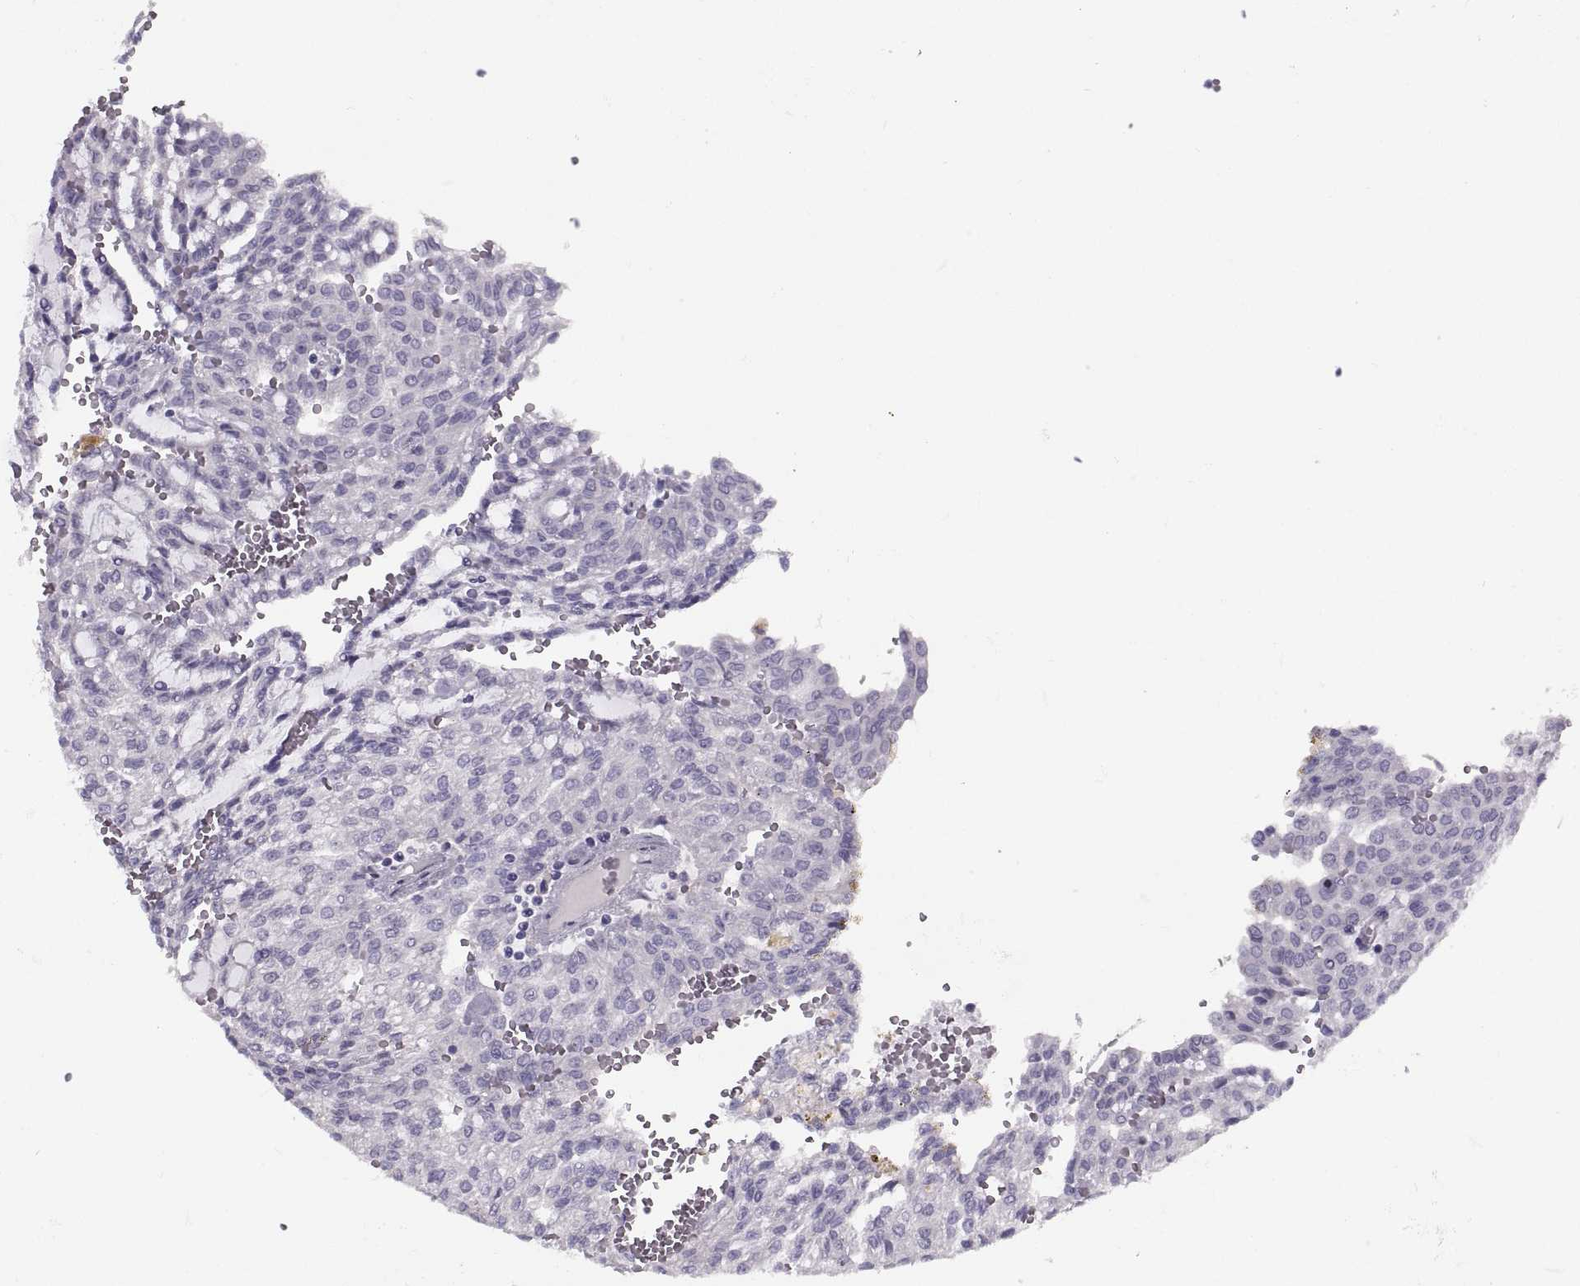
{"staining": {"intensity": "negative", "quantity": "none", "location": "none"}, "tissue": "renal cancer", "cell_type": "Tumor cells", "image_type": "cancer", "snomed": [{"axis": "morphology", "description": "Adenocarcinoma, NOS"}, {"axis": "topography", "description": "Kidney"}], "caption": "This photomicrograph is of renal cancer (adenocarcinoma) stained with immunohistochemistry (IHC) to label a protein in brown with the nuclei are counter-stained blue. There is no staining in tumor cells. Brightfield microscopy of IHC stained with DAB (brown) and hematoxylin (blue), captured at high magnification.", "gene": "BSPH1", "patient": {"sex": "male", "age": 63}}